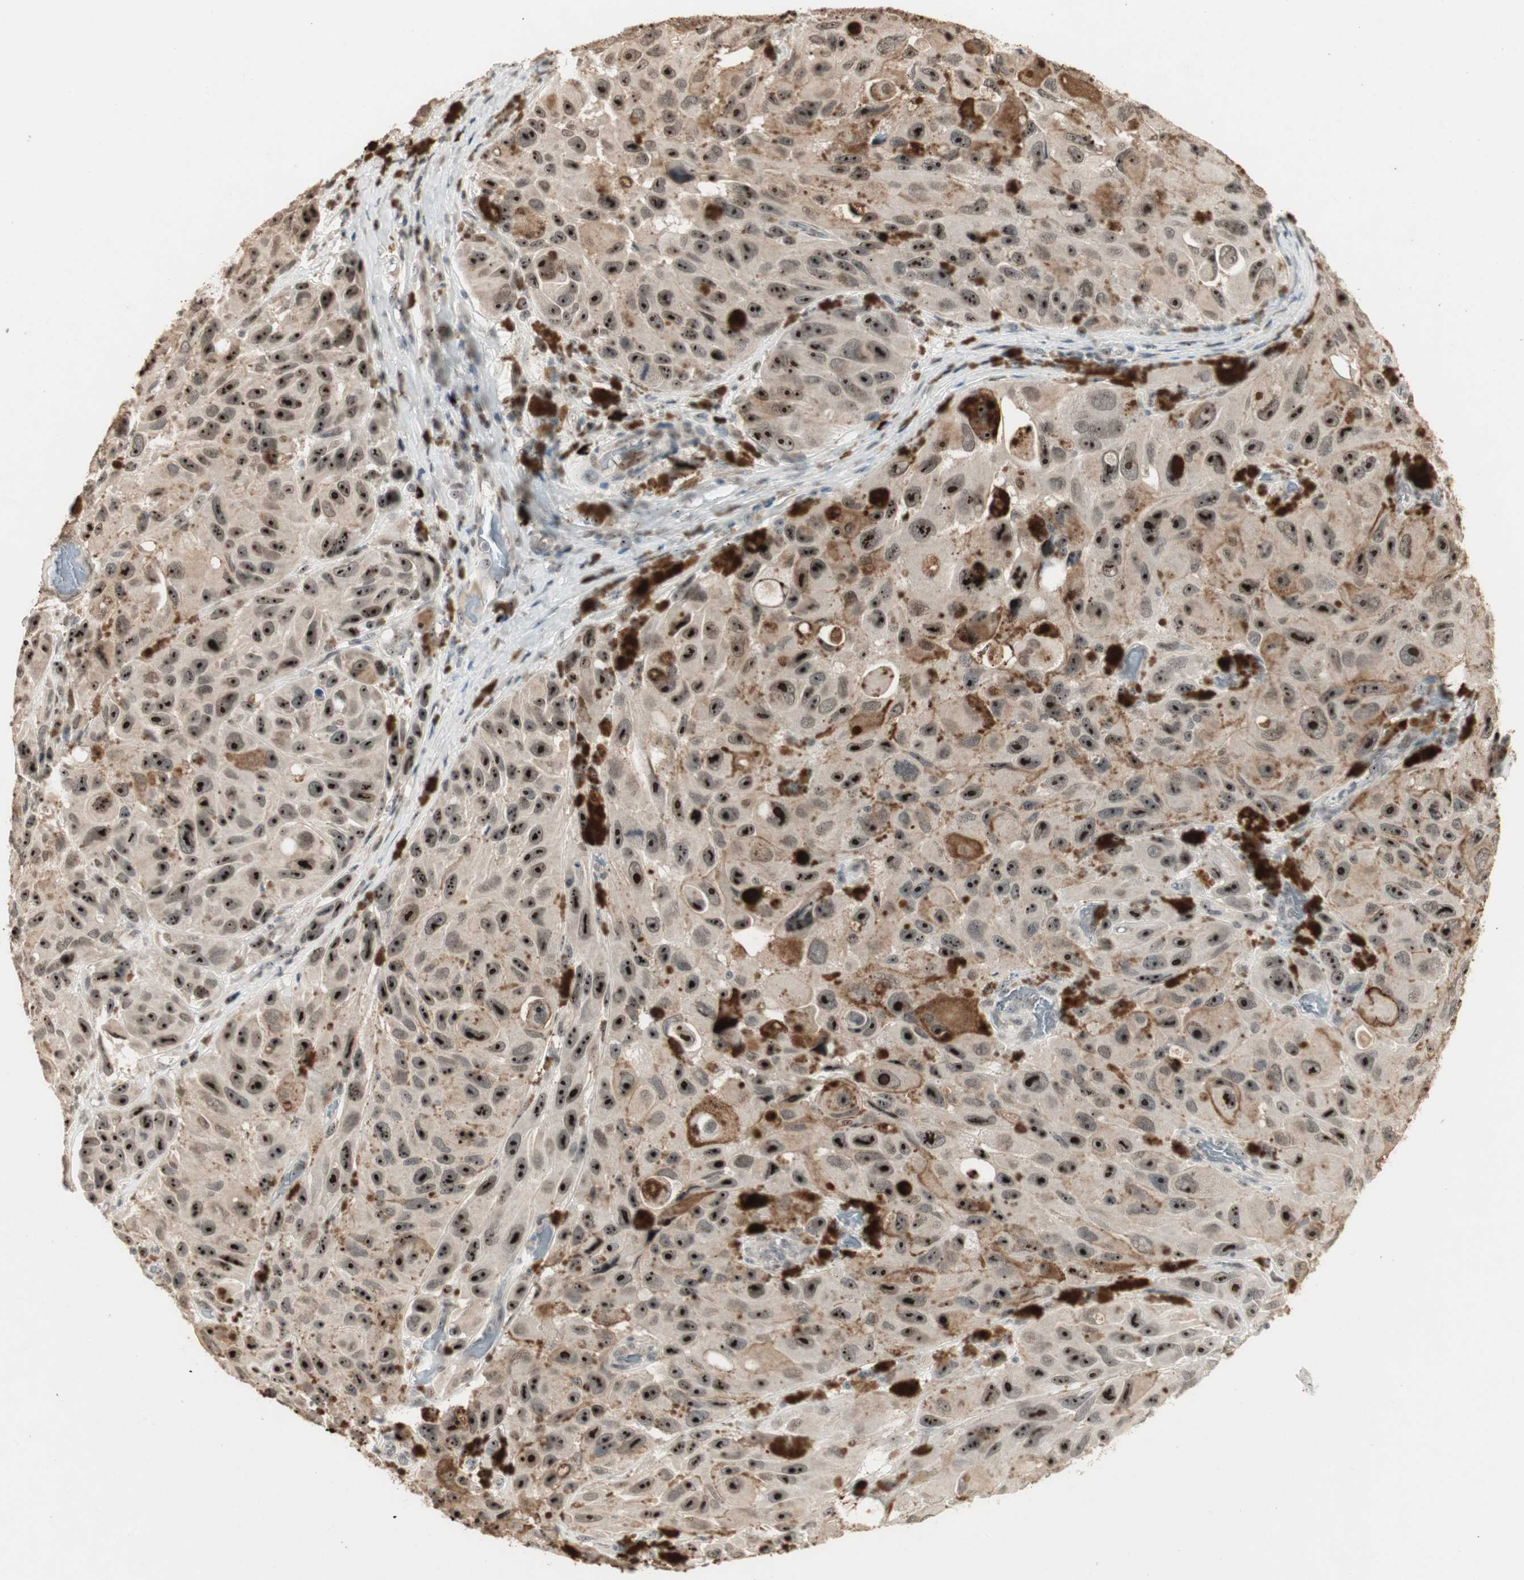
{"staining": {"intensity": "strong", "quantity": ">75%", "location": "nuclear"}, "tissue": "melanoma", "cell_type": "Tumor cells", "image_type": "cancer", "snomed": [{"axis": "morphology", "description": "Malignant melanoma, NOS"}, {"axis": "topography", "description": "Skin"}], "caption": "DAB immunohistochemical staining of human melanoma demonstrates strong nuclear protein positivity in about >75% of tumor cells. (DAB (3,3'-diaminobenzidine) = brown stain, brightfield microscopy at high magnification).", "gene": "ETV4", "patient": {"sex": "female", "age": 73}}